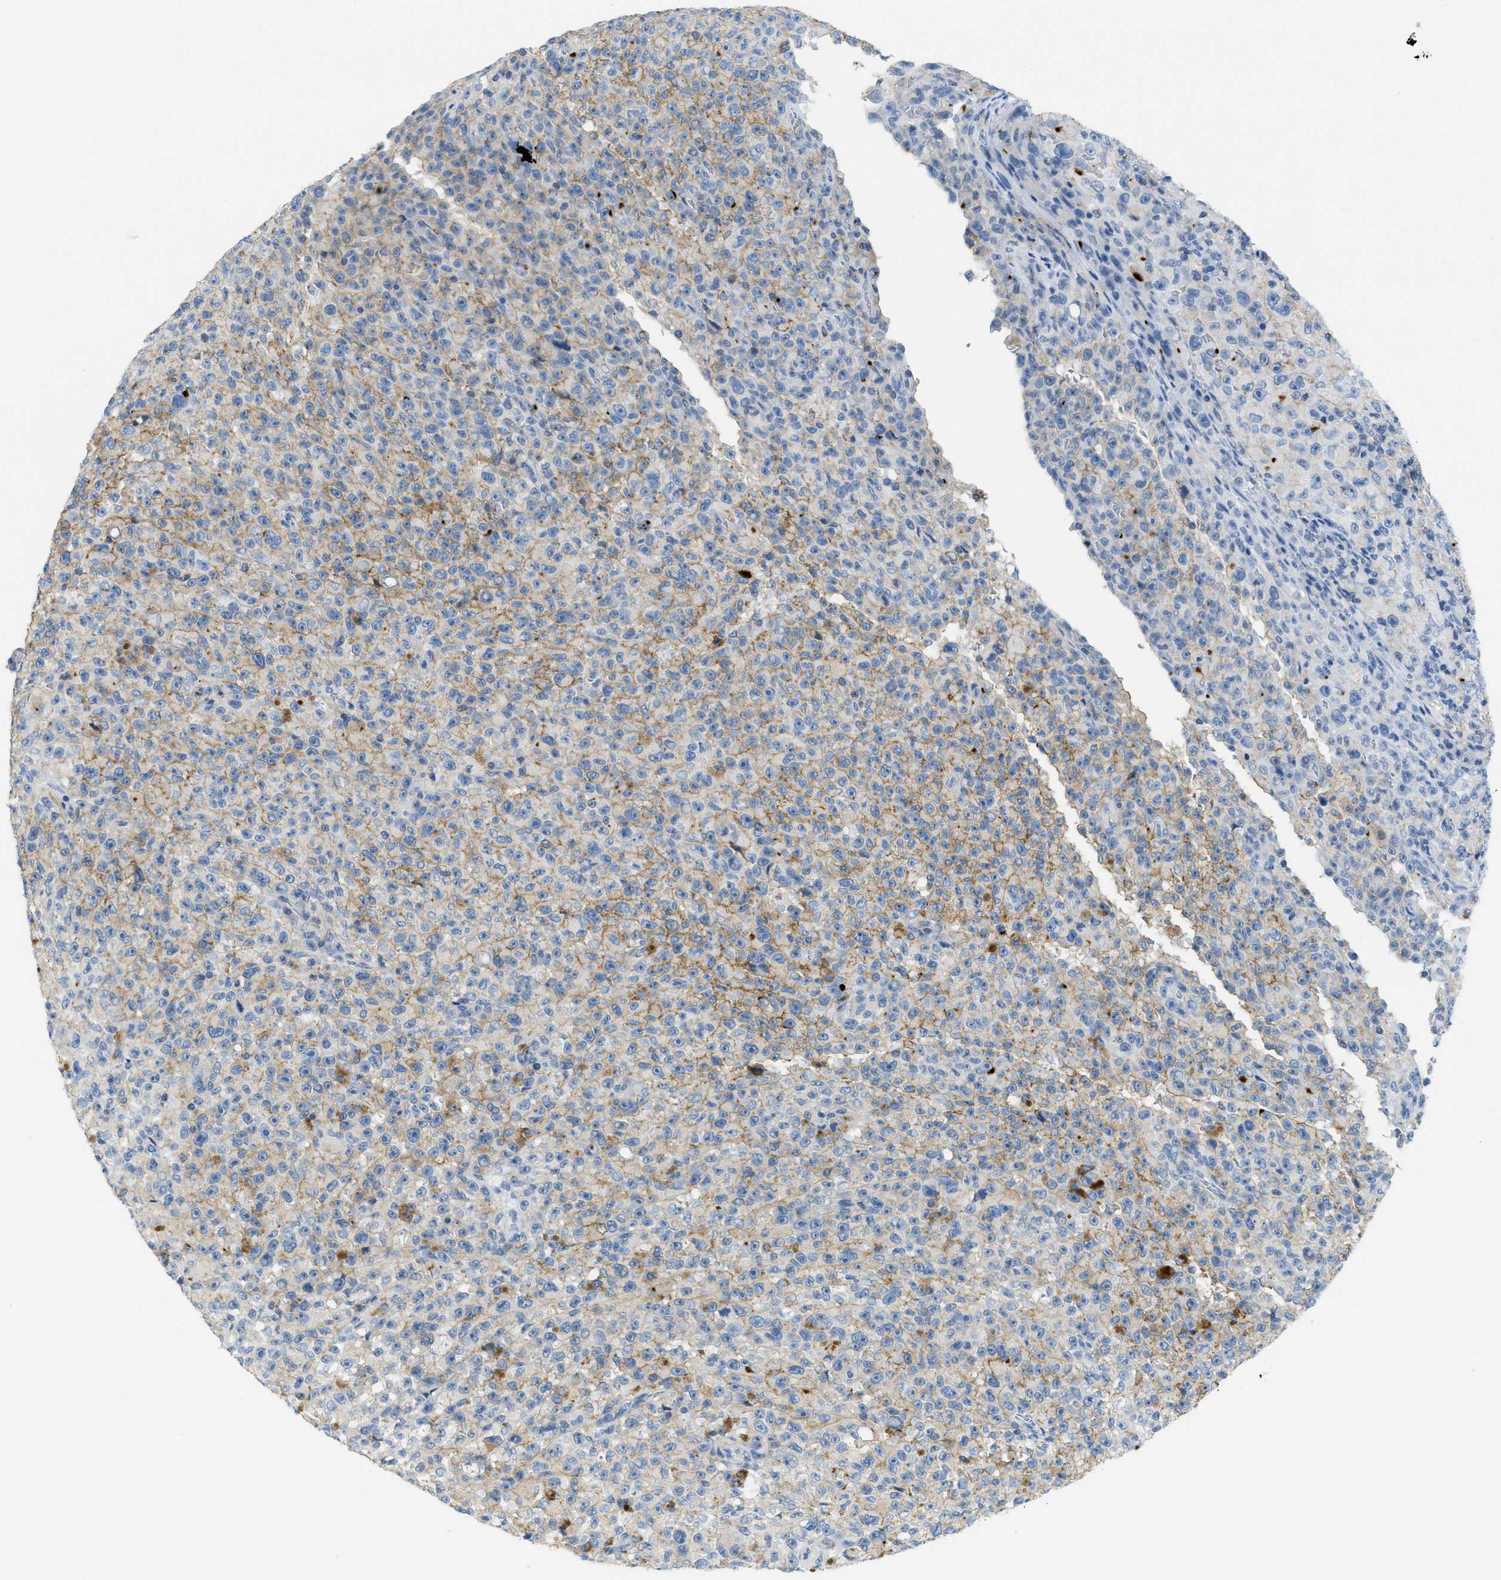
{"staining": {"intensity": "moderate", "quantity": "25%-75%", "location": "cytoplasmic/membranous"}, "tissue": "melanoma", "cell_type": "Tumor cells", "image_type": "cancer", "snomed": [{"axis": "morphology", "description": "Malignant melanoma, NOS"}, {"axis": "topography", "description": "Skin"}], "caption": "Immunohistochemistry (DAB (3,3'-diaminobenzidine)) staining of human melanoma shows moderate cytoplasmic/membranous protein expression in approximately 25%-75% of tumor cells. The protein of interest is shown in brown color, while the nuclei are stained blue.", "gene": "CNNM4", "patient": {"sex": "female", "age": 82}}